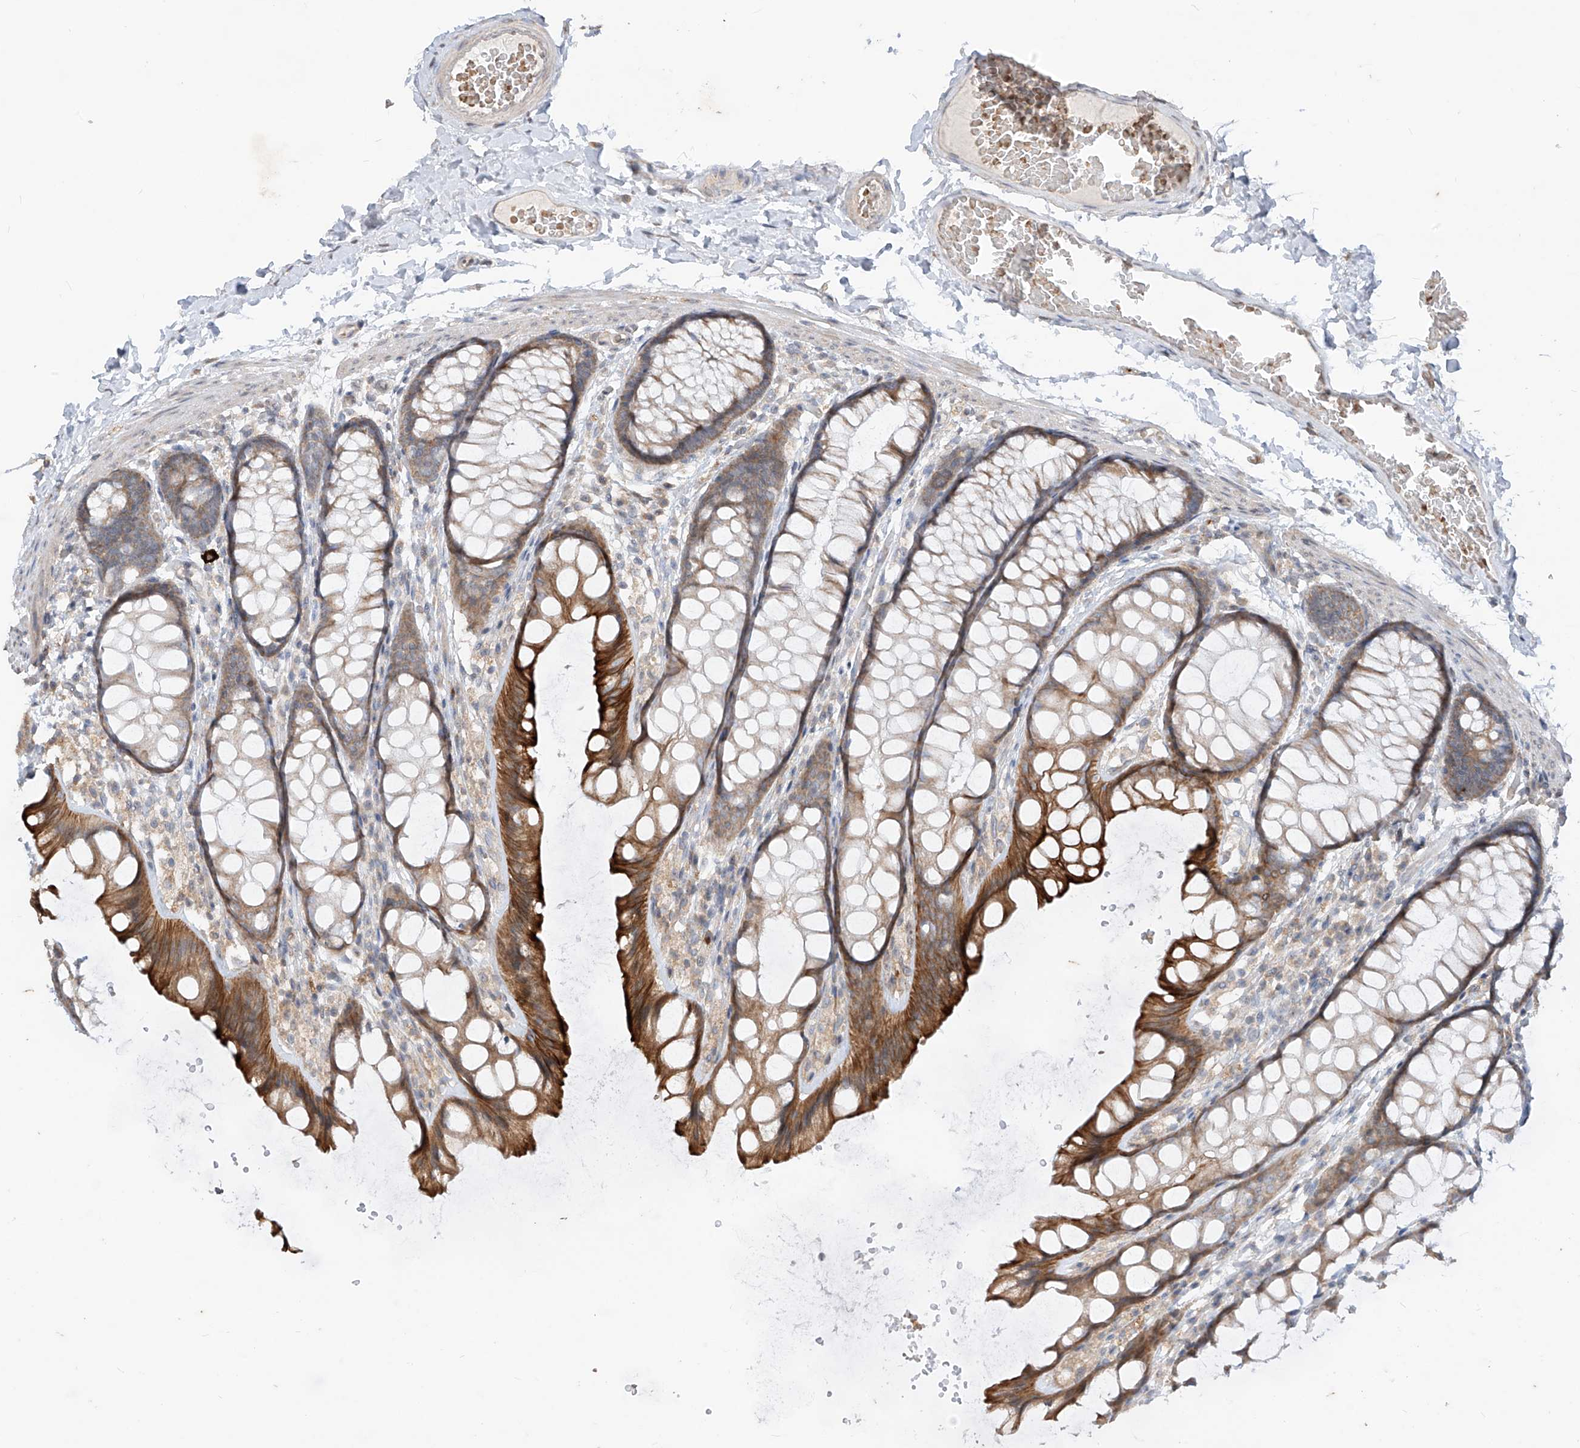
{"staining": {"intensity": "moderate", "quantity": ">75%", "location": "cytoplasmic/membranous"}, "tissue": "colon", "cell_type": "Endothelial cells", "image_type": "normal", "snomed": [{"axis": "morphology", "description": "Normal tissue, NOS"}, {"axis": "topography", "description": "Colon"}], "caption": "Human colon stained with a brown dye demonstrates moderate cytoplasmic/membranous positive positivity in approximately >75% of endothelial cells.", "gene": "MTUS2", "patient": {"sex": "male", "age": 47}}